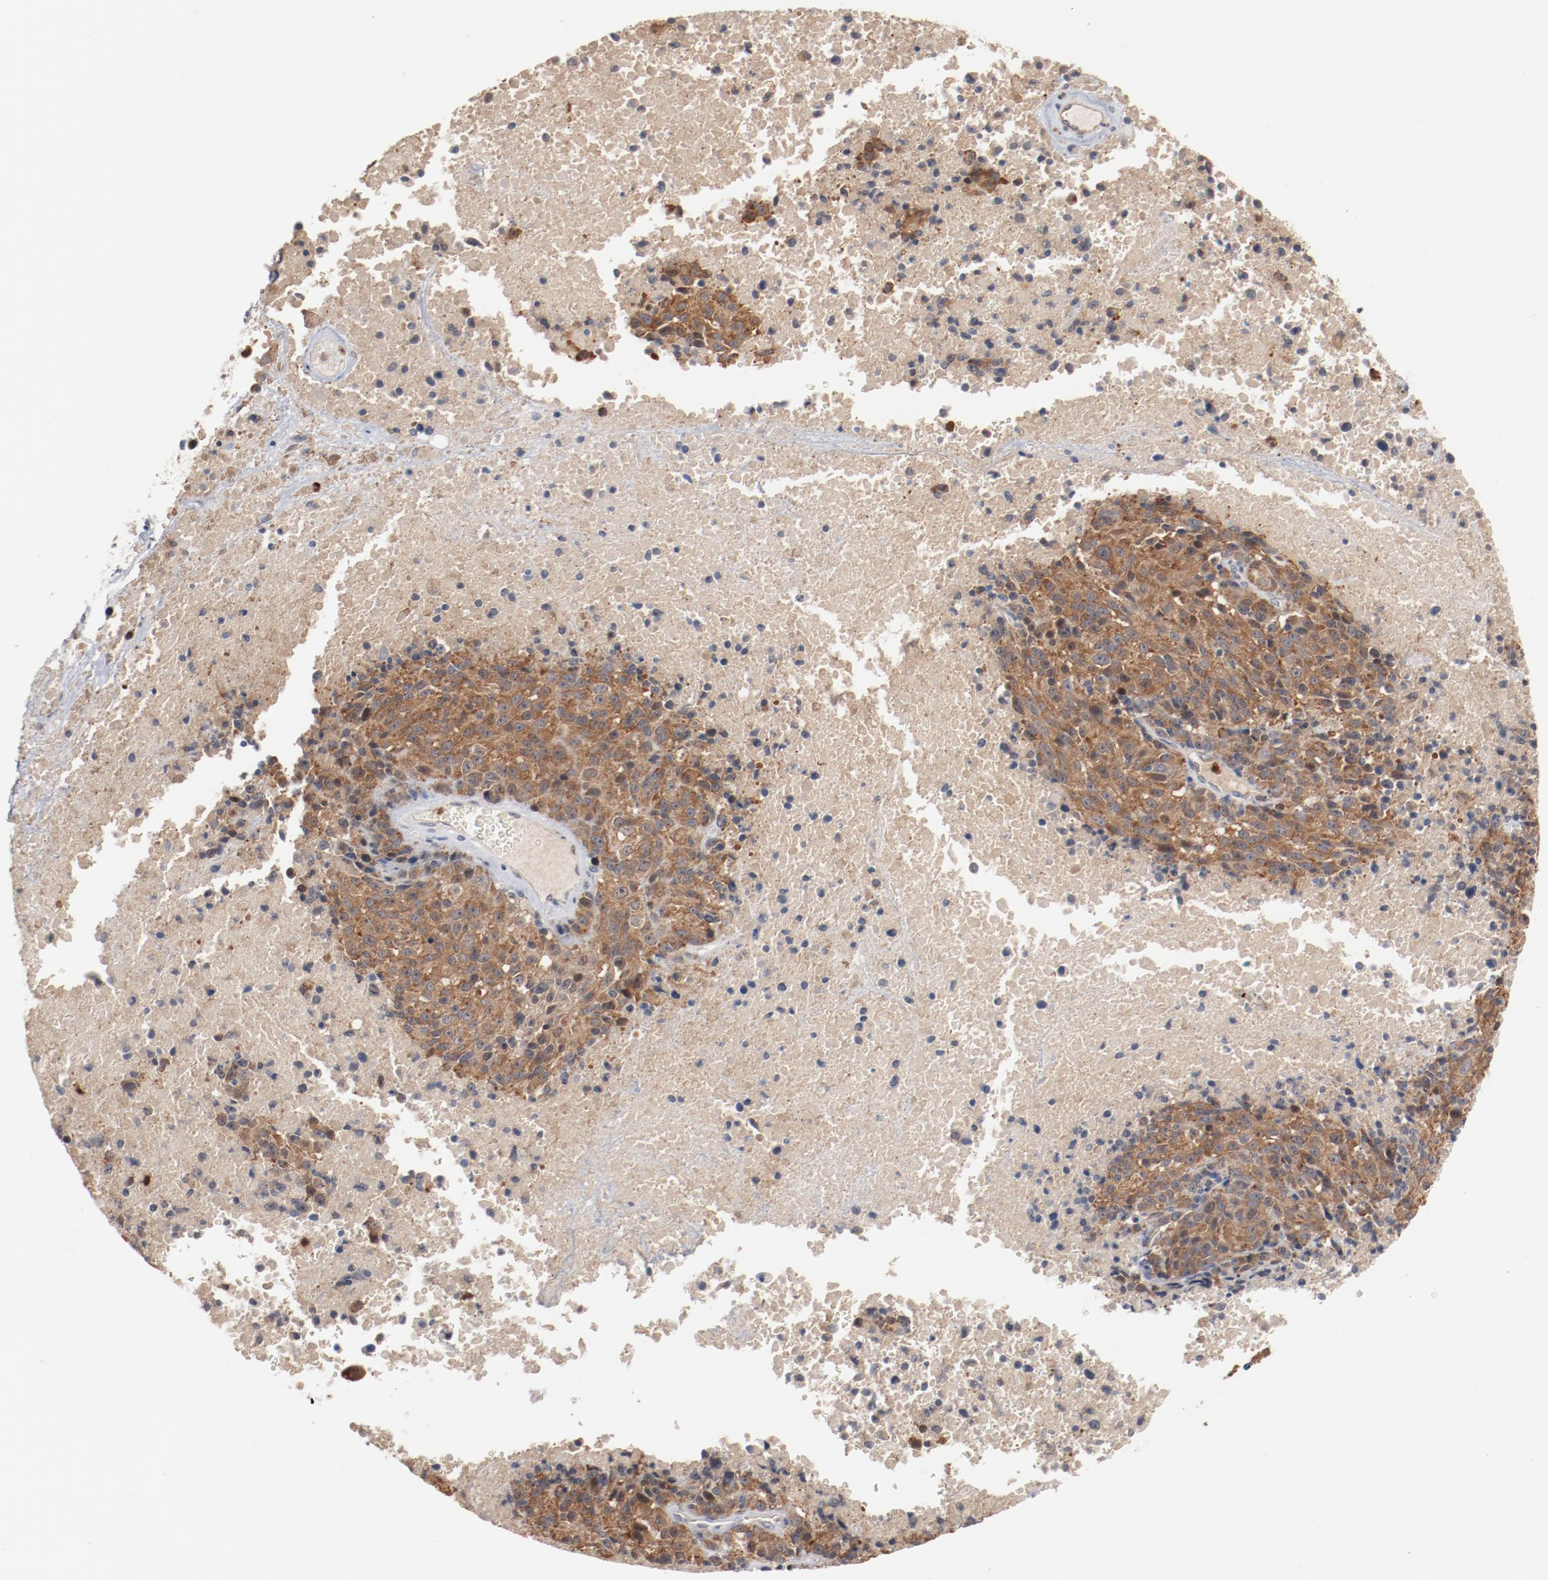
{"staining": {"intensity": "moderate", "quantity": ">75%", "location": "cytoplasmic/membranous"}, "tissue": "melanoma", "cell_type": "Tumor cells", "image_type": "cancer", "snomed": [{"axis": "morphology", "description": "Malignant melanoma, Metastatic site"}, {"axis": "topography", "description": "Cerebral cortex"}], "caption": "Melanoma stained with a brown dye demonstrates moderate cytoplasmic/membranous positive staining in about >75% of tumor cells.", "gene": "RNASE11", "patient": {"sex": "female", "age": 52}}